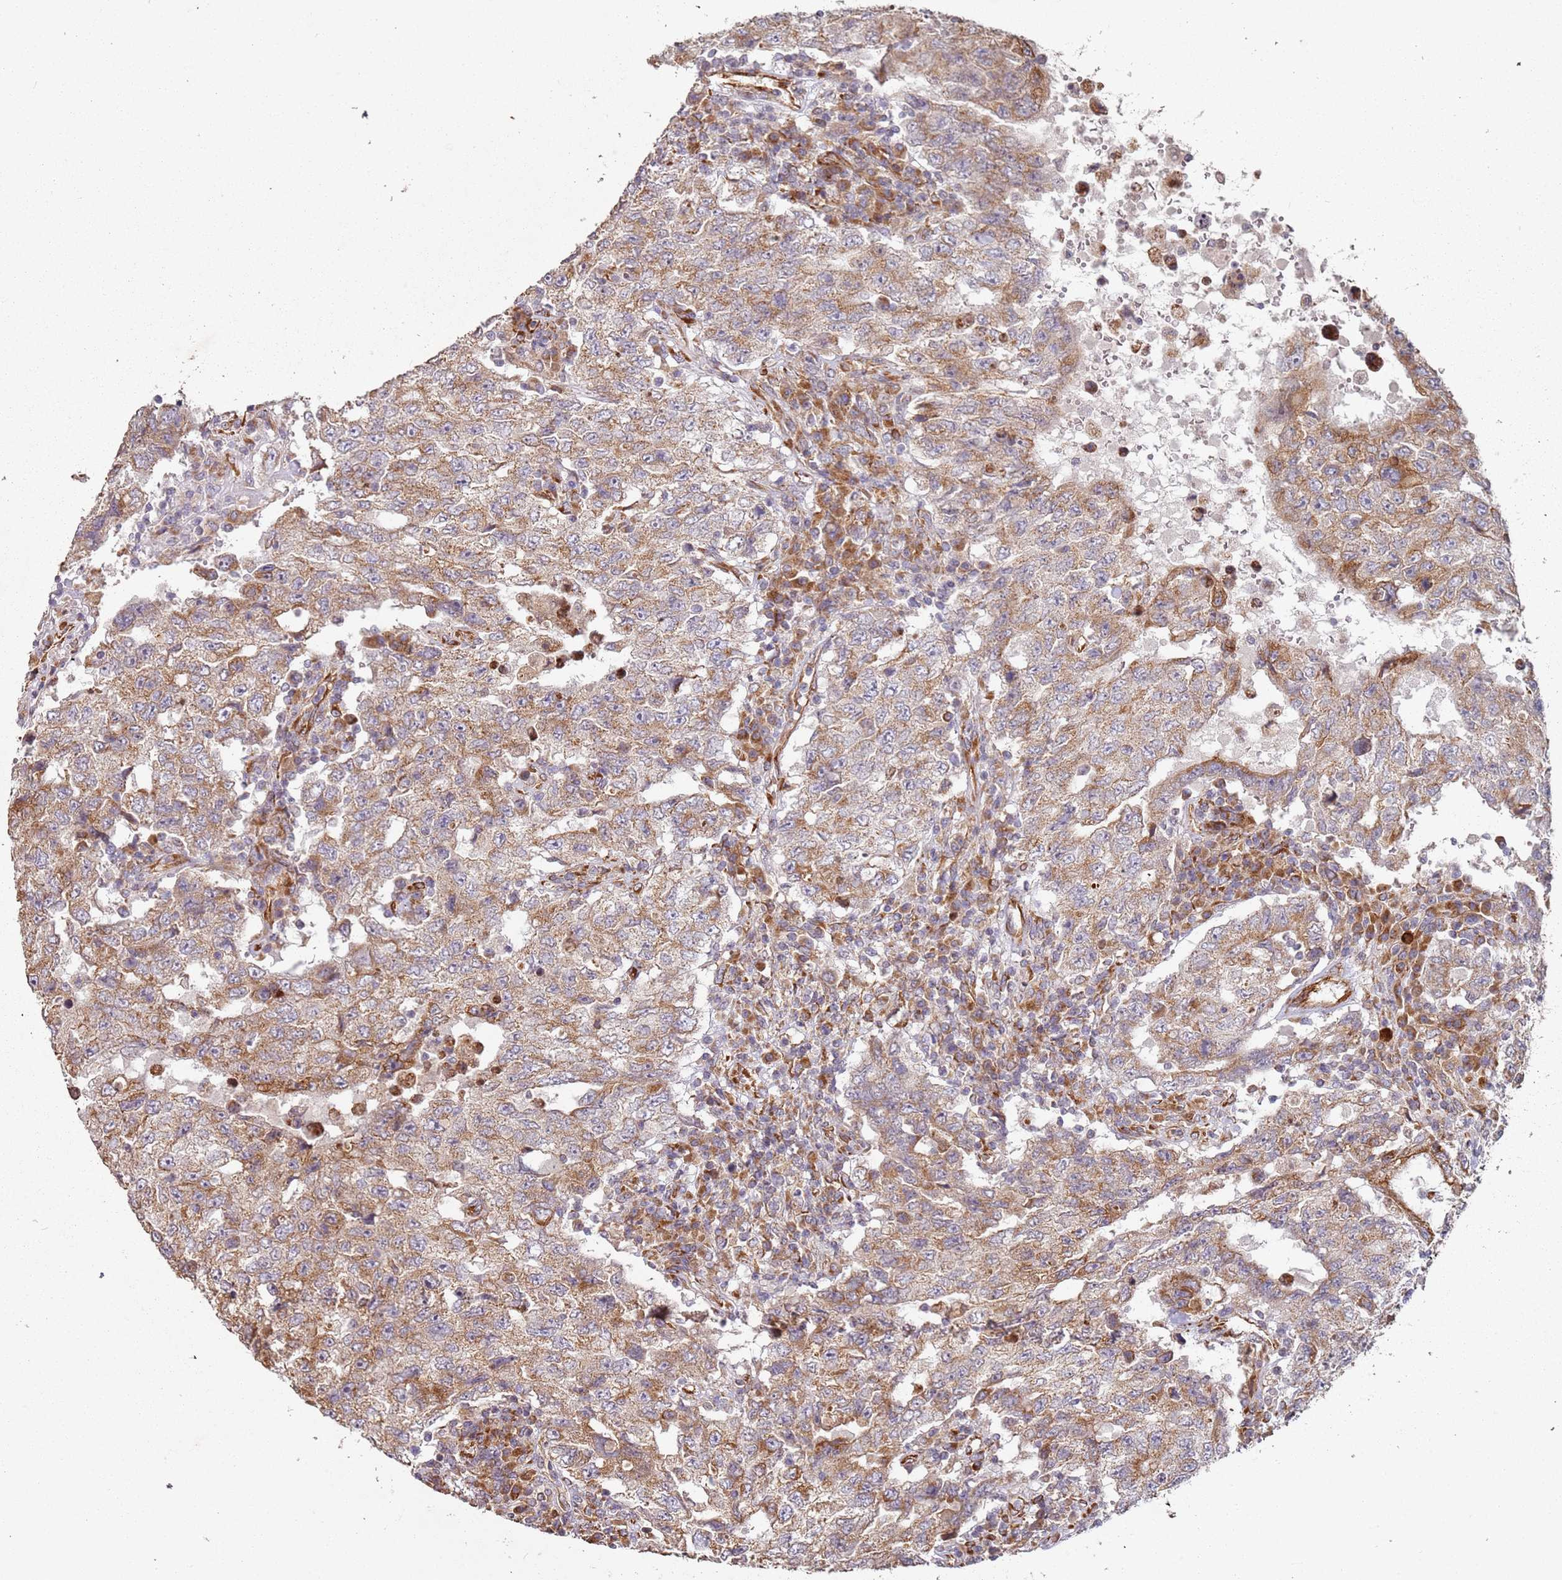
{"staining": {"intensity": "moderate", "quantity": ">75%", "location": "cytoplasmic/membranous"}, "tissue": "testis cancer", "cell_type": "Tumor cells", "image_type": "cancer", "snomed": [{"axis": "morphology", "description": "Carcinoma, Embryonal, NOS"}, {"axis": "topography", "description": "Testis"}], "caption": "Protein staining reveals moderate cytoplasmic/membranous expression in about >75% of tumor cells in testis cancer.", "gene": "ARFRP1", "patient": {"sex": "male", "age": 26}}